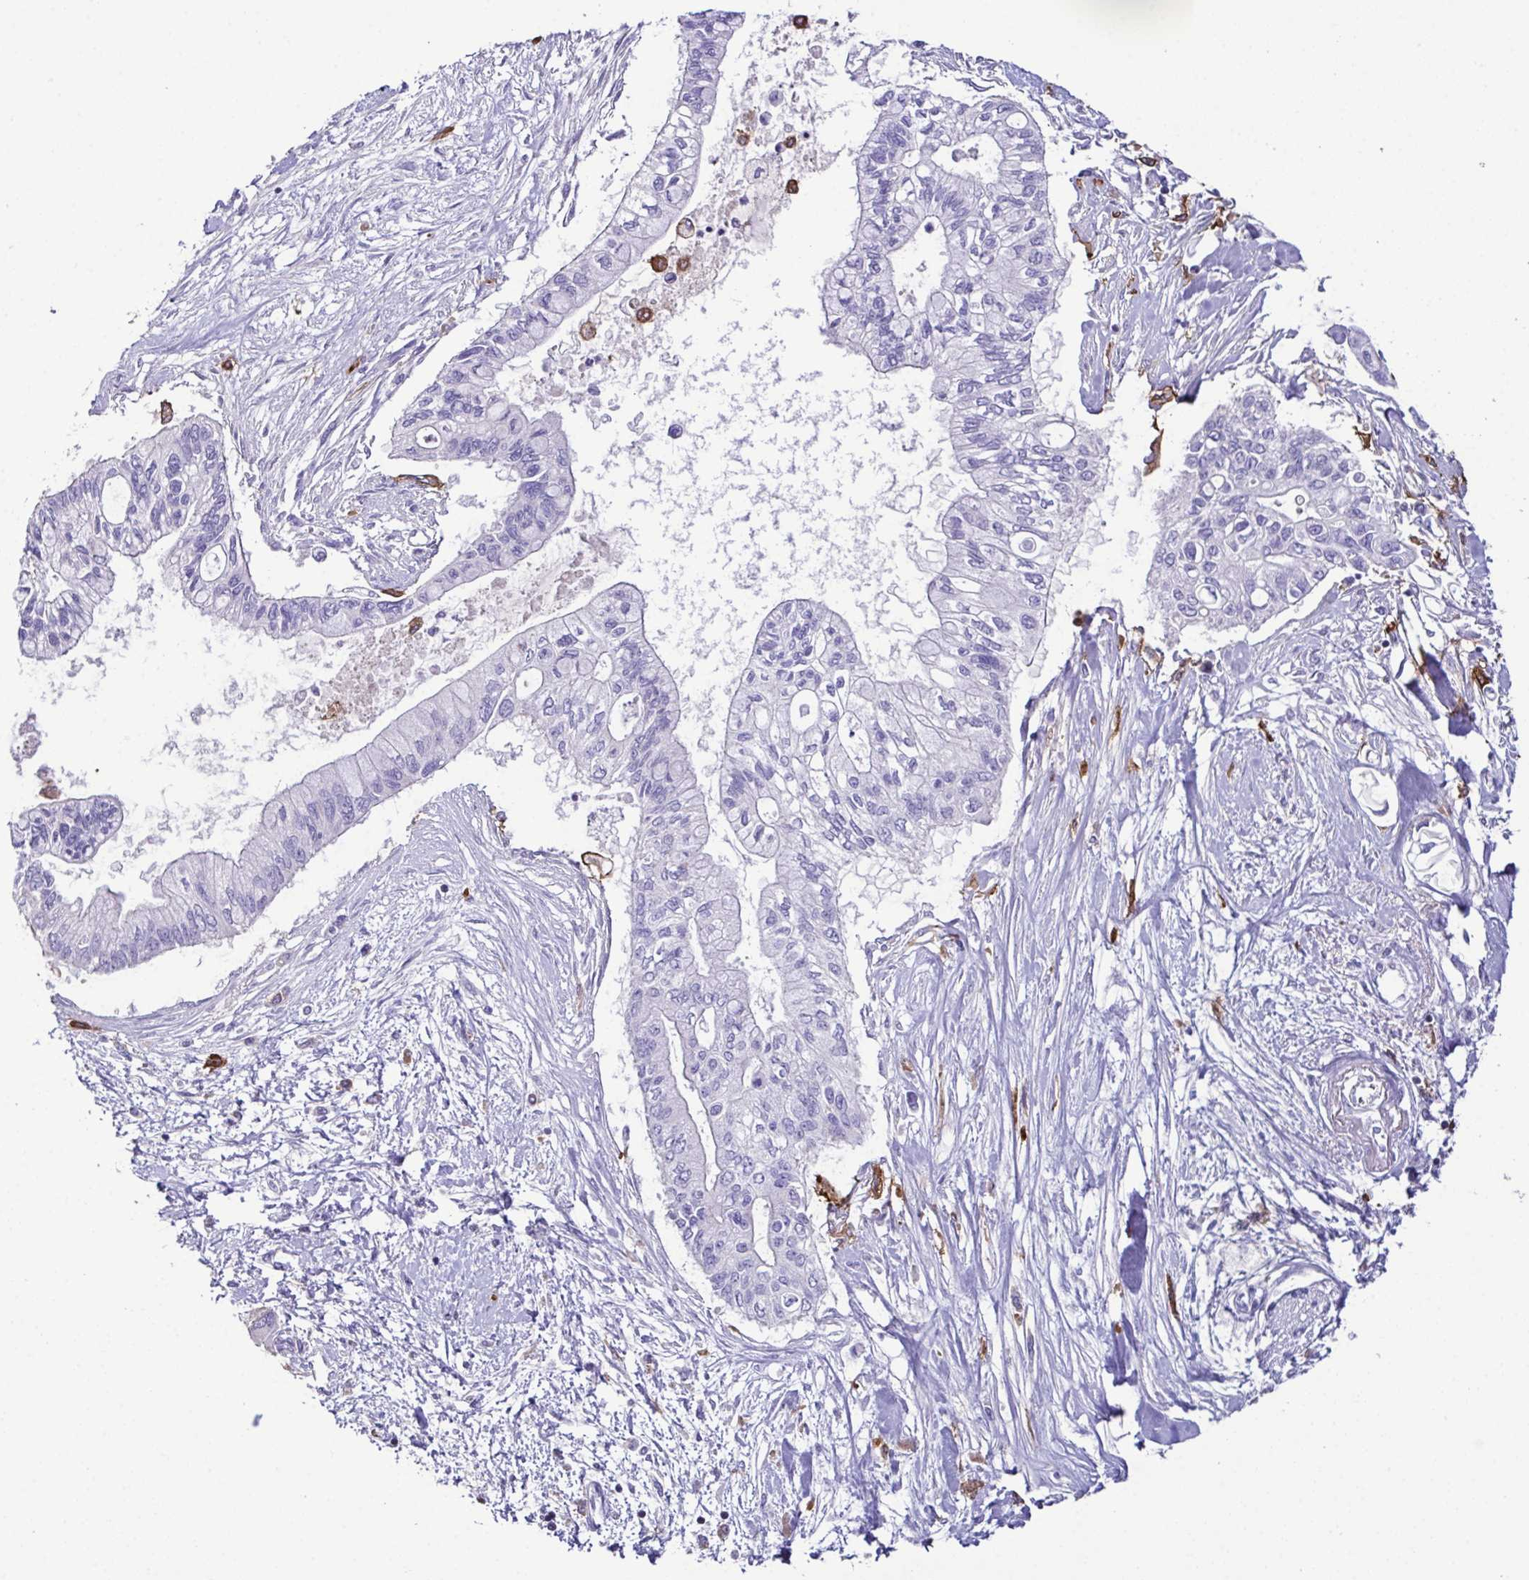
{"staining": {"intensity": "negative", "quantity": "none", "location": "none"}, "tissue": "pancreatic cancer", "cell_type": "Tumor cells", "image_type": "cancer", "snomed": [{"axis": "morphology", "description": "Adenocarcinoma, NOS"}, {"axis": "topography", "description": "Pancreas"}], "caption": "Immunohistochemical staining of pancreatic adenocarcinoma exhibits no significant expression in tumor cells. (Stains: DAB (3,3'-diaminobenzidine) immunohistochemistry with hematoxylin counter stain, Microscopy: brightfield microscopy at high magnification).", "gene": "MARCO", "patient": {"sex": "female", "age": 77}}